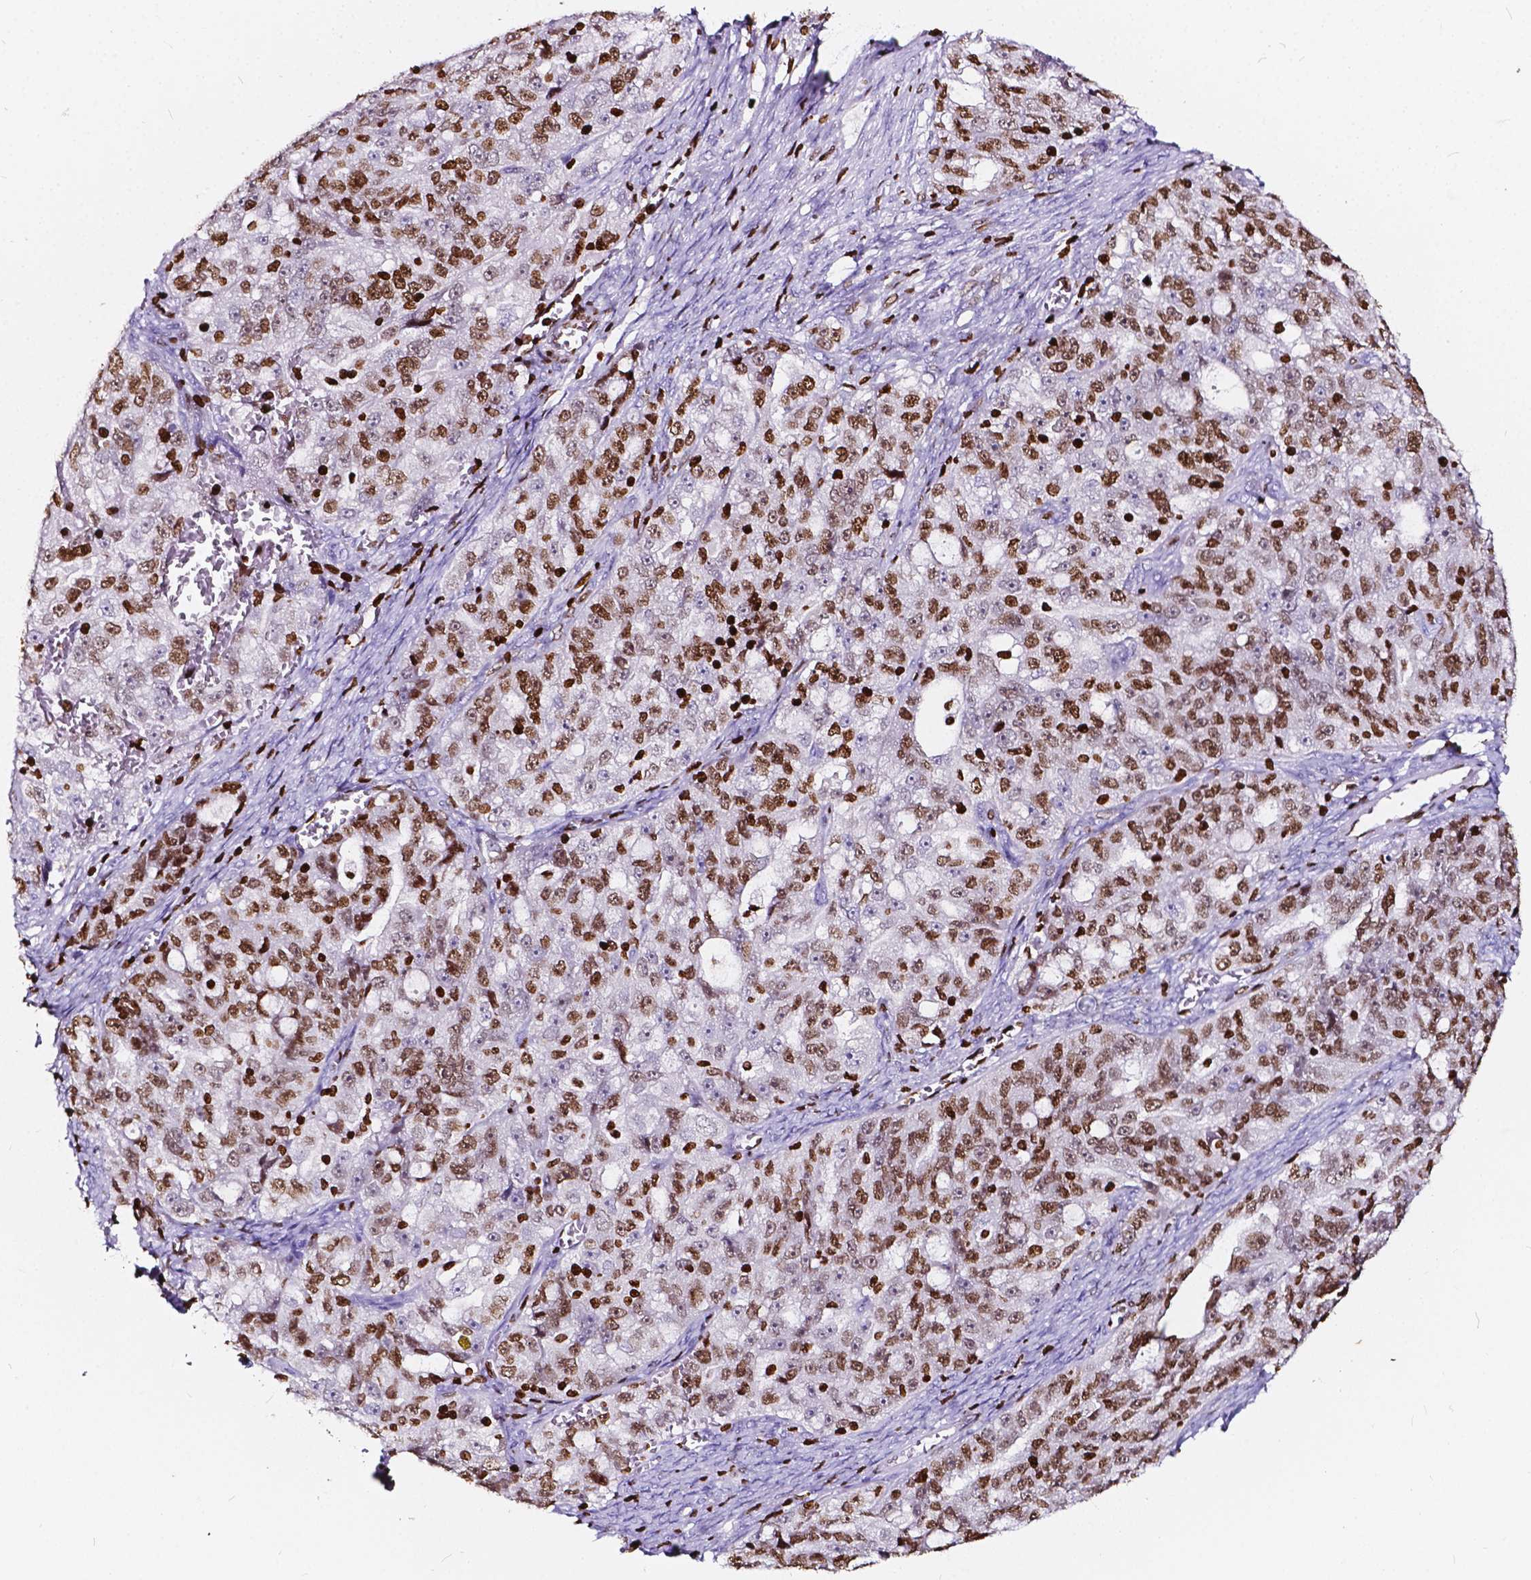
{"staining": {"intensity": "moderate", "quantity": ">75%", "location": "nuclear"}, "tissue": "ovarian cancer", "cell_type": "Tumor cells", "image_type": "cancer", "snomed": [{"axis": "morphology", "description": "Cystadenocarcinoma, serous, NOS"}, {"axis": "topography", "description": "Ovary"}], "caption": "This photomicrograph reveals IHC staining of human ovarian cancer (serous cystadenocarcinoma), with medium moderate nuclear positivity in about >75% of tumor cells.", "gene": "CBY3", "patient": {"sex": "female", "age": 51}}